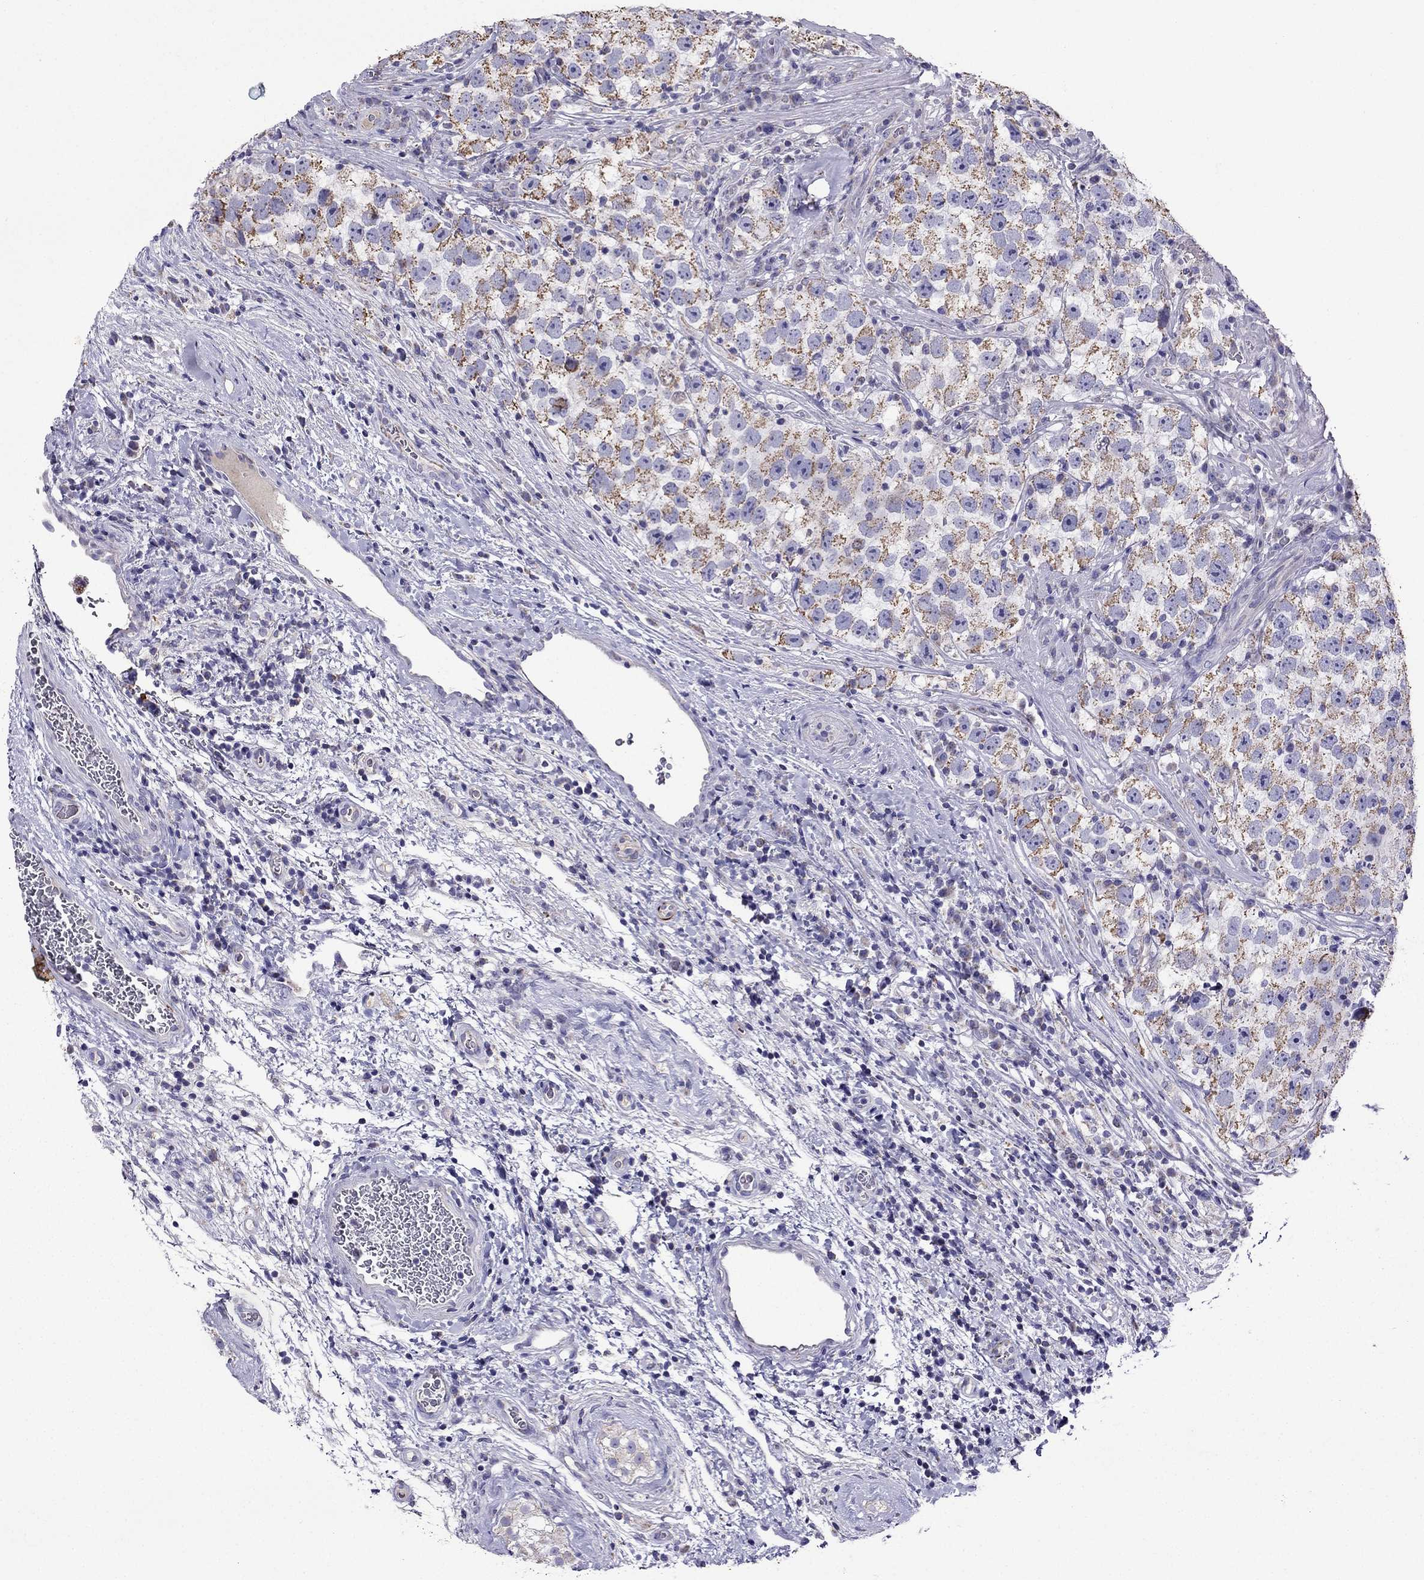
{"staining": {"intensity": "moderate", "quantity": ">75%", "location": "cytoplasmic/membranous"}, "tissue": "testis cancer", "cell_type": "Tumor cells", "image_type": "cancer", "snomed": [{"axis": "morphology", "description": "Normal tissue, NOS"}, {"axis": "morphology", "description": "Seminoma, NOS"}, {"axis": "topography", "description": "Testis"}], "caption": "Testis cancer (seminoma) stained with DAB (3,3'-diaminobenzidine) immunohistochemistry (IHC) displays medium levels of moderate cytoplasmic/membranous expression in about >75% of tumor cells.", "gene": "DSC1", "patient": {"sex": "male", "age": 31}}